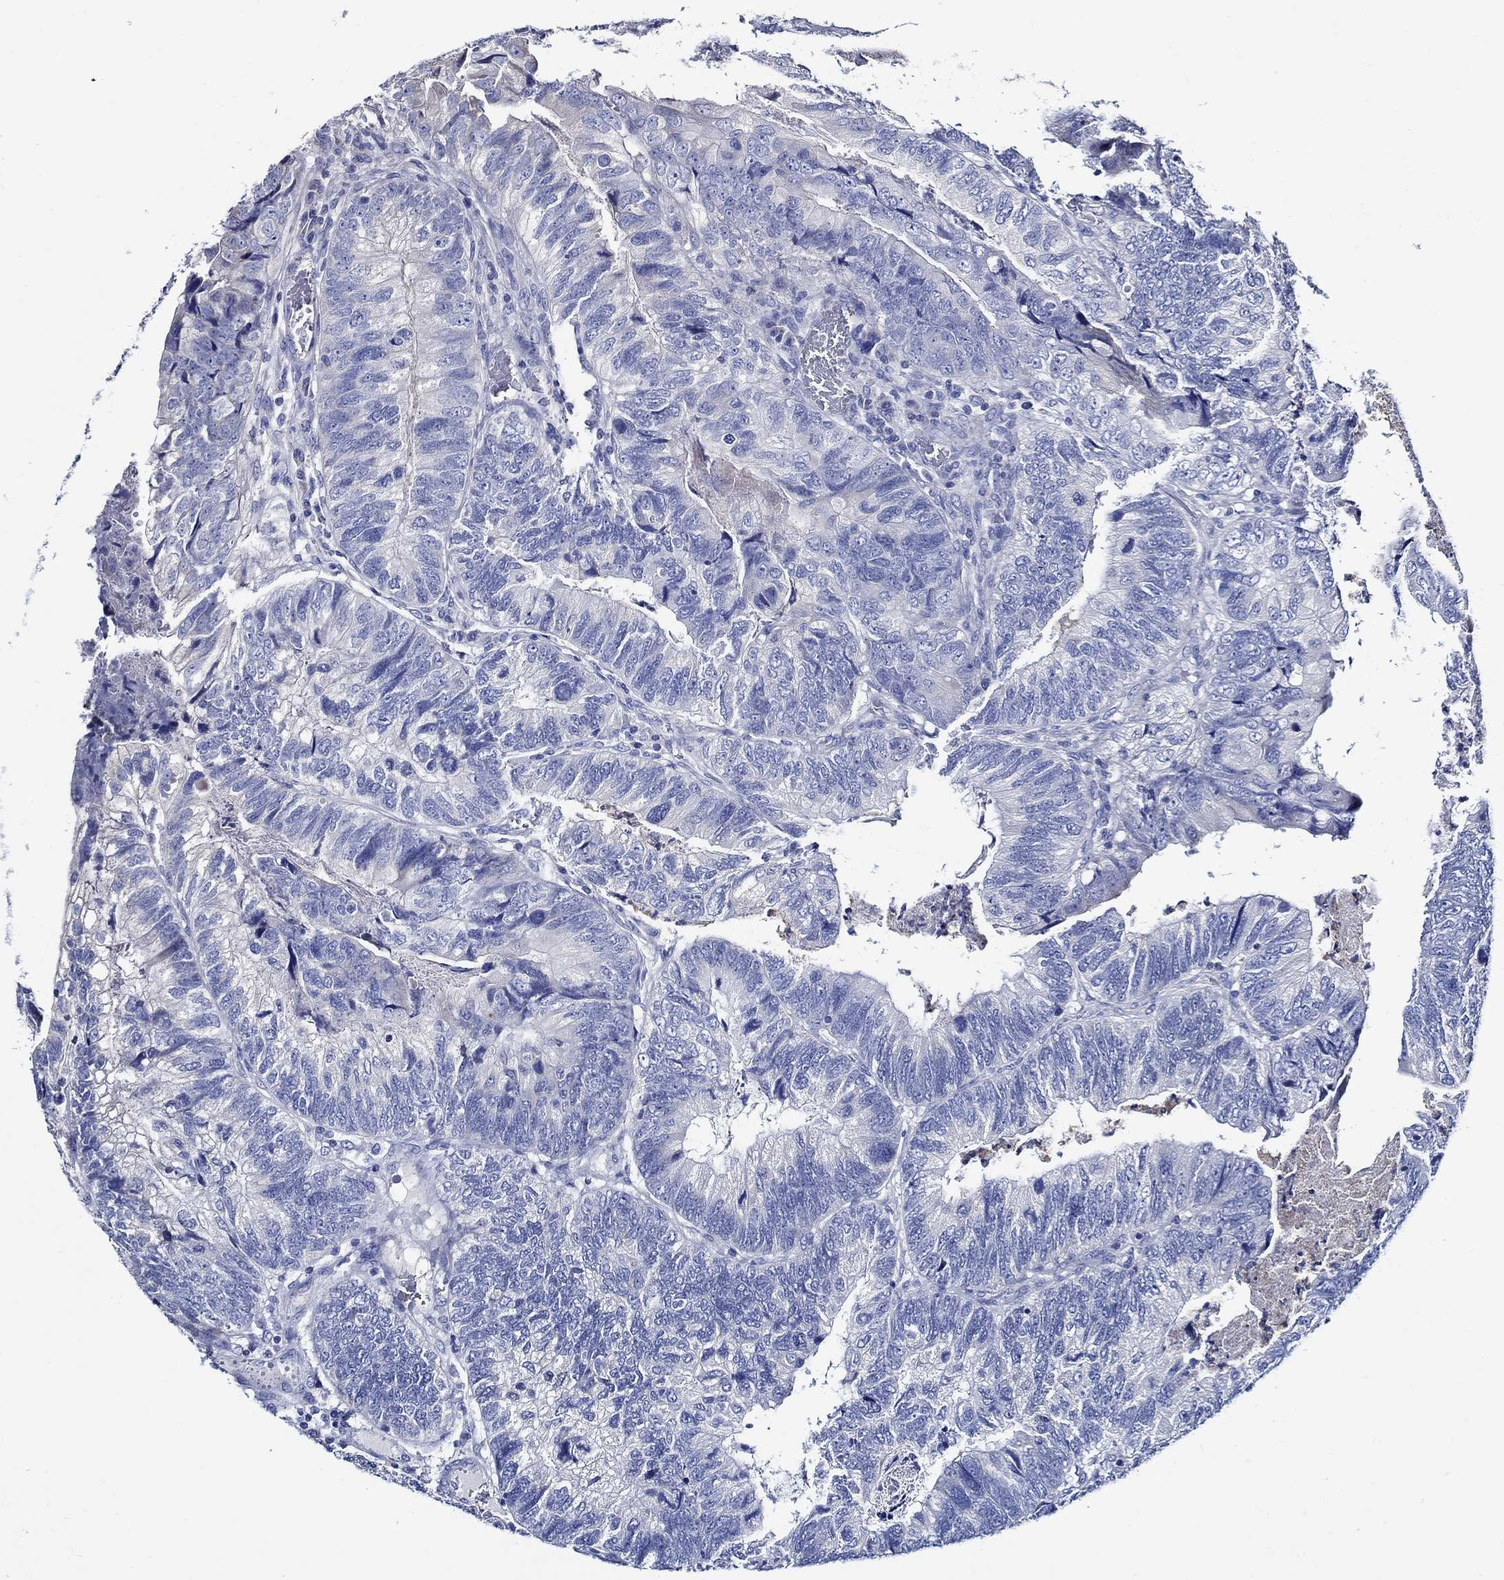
{"staining": {"intensity": "negative", "quantity": "none", "location": "none"}, "tissue": "colorectal cancer", "cell_type": "Tumor cells", "image_type": "cancer", "snomed": [{"axis": "morphology", "description": "Adenocarcinoma, NOS"}, {"axis": "topography", "description": "Colon"}], "caption": "This micrograph is of colorectal cancer stained with immunohistochemistry to label a protein in brown with the nuclei are counter-stained blue. There is no positivity in tumor cells.", "gene": "SKOR1", "patient": {"sex": "female", "age": 67}}